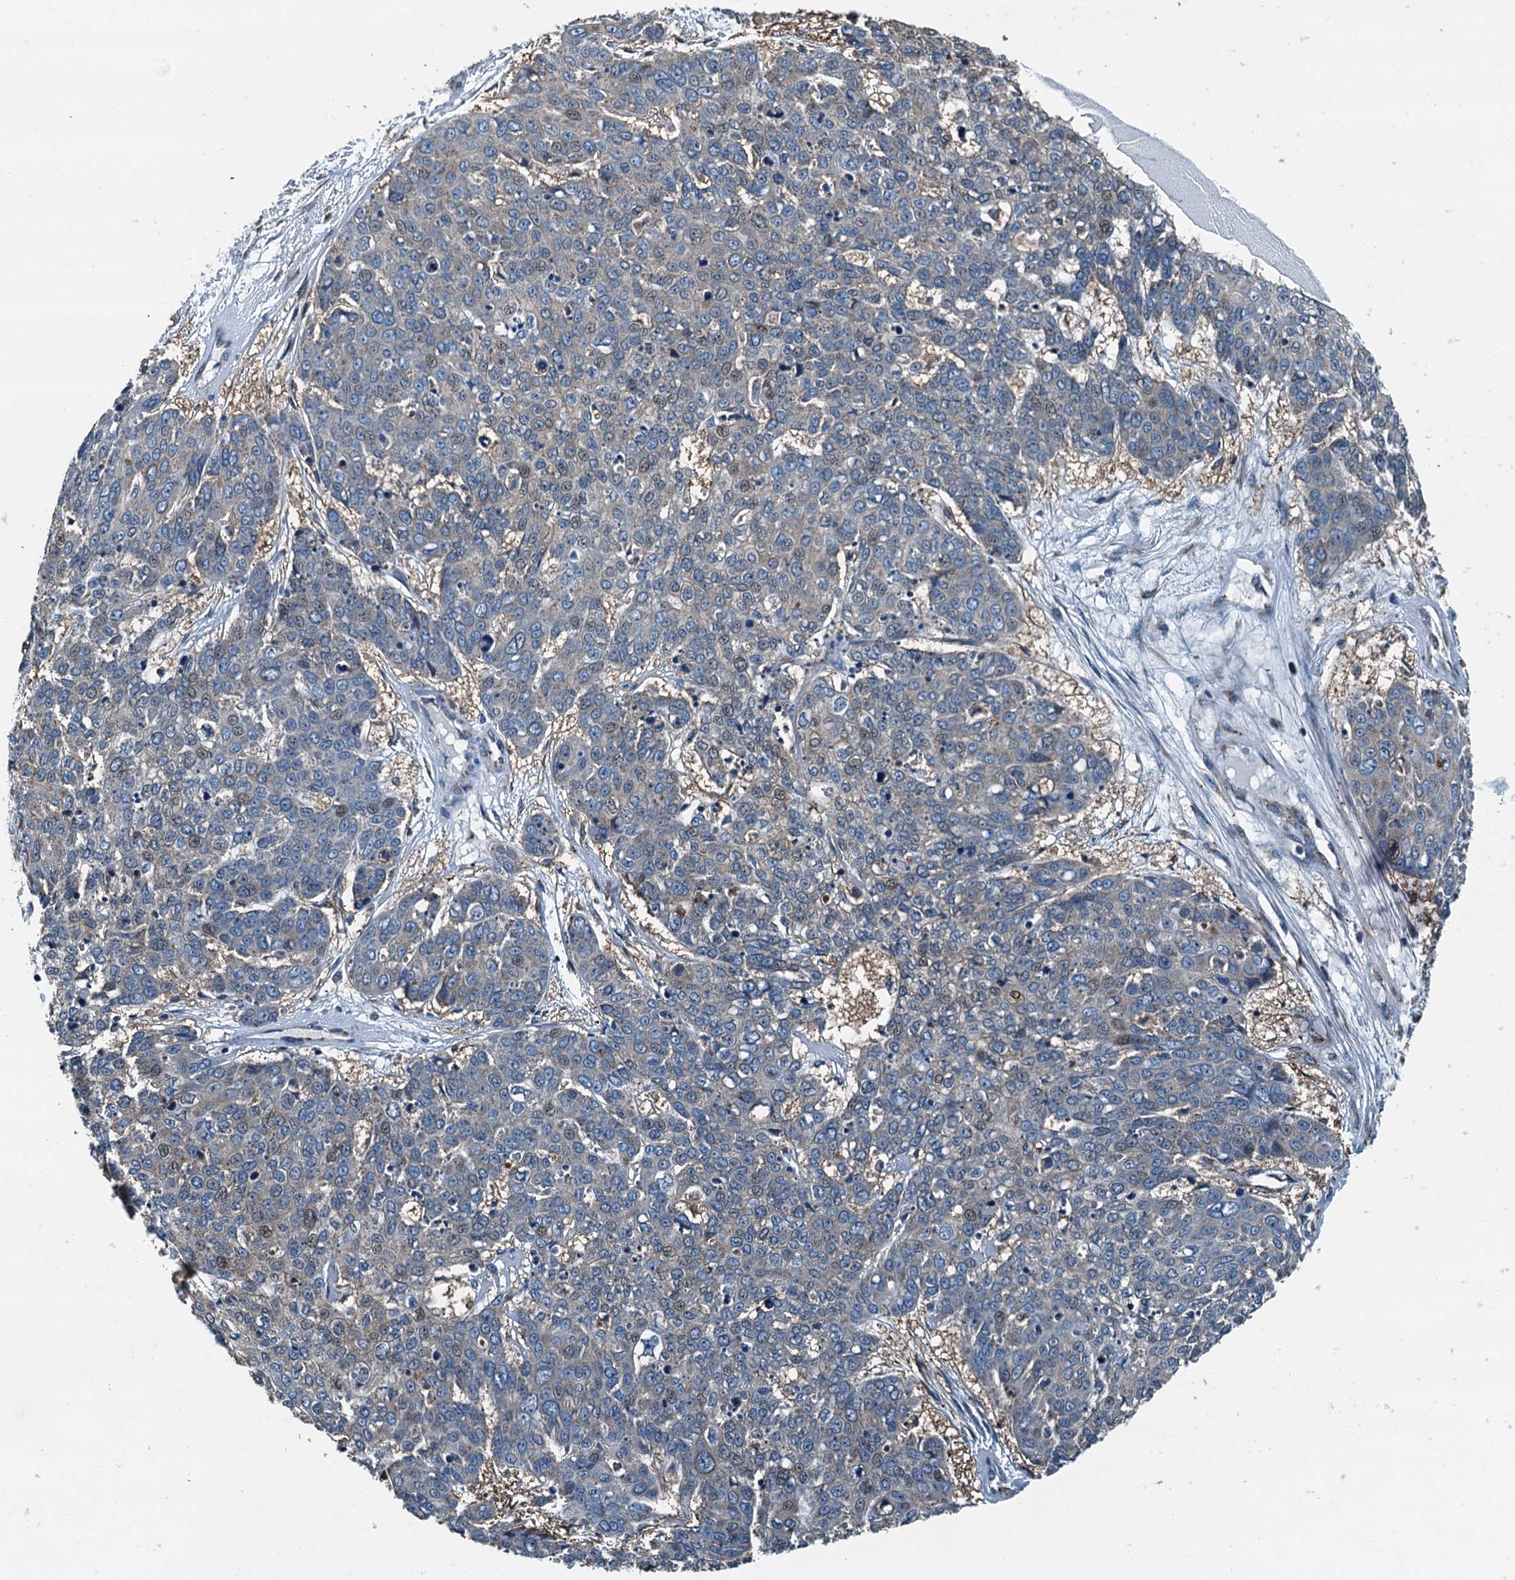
{"staining": {"intensity": "weak", "quantity": "<25%", "location": "nuclear"}, "tissue": "skin cancer", "cell_type": "Tumor cells", "image_type": "cancer", "snomed": [{"axis": "morphology", "description": "Squamous cell carcinoma, NOS"}, {"axis": "topography", "description": "Skin"}], "caption": "Human skin cancer (squamous cell carcinoma) stained for a protein using immunohistochemistry shows no staining in tumor cells.", "gene": "TAMALIN", "patient": {"sex": "male", "age": 71}}